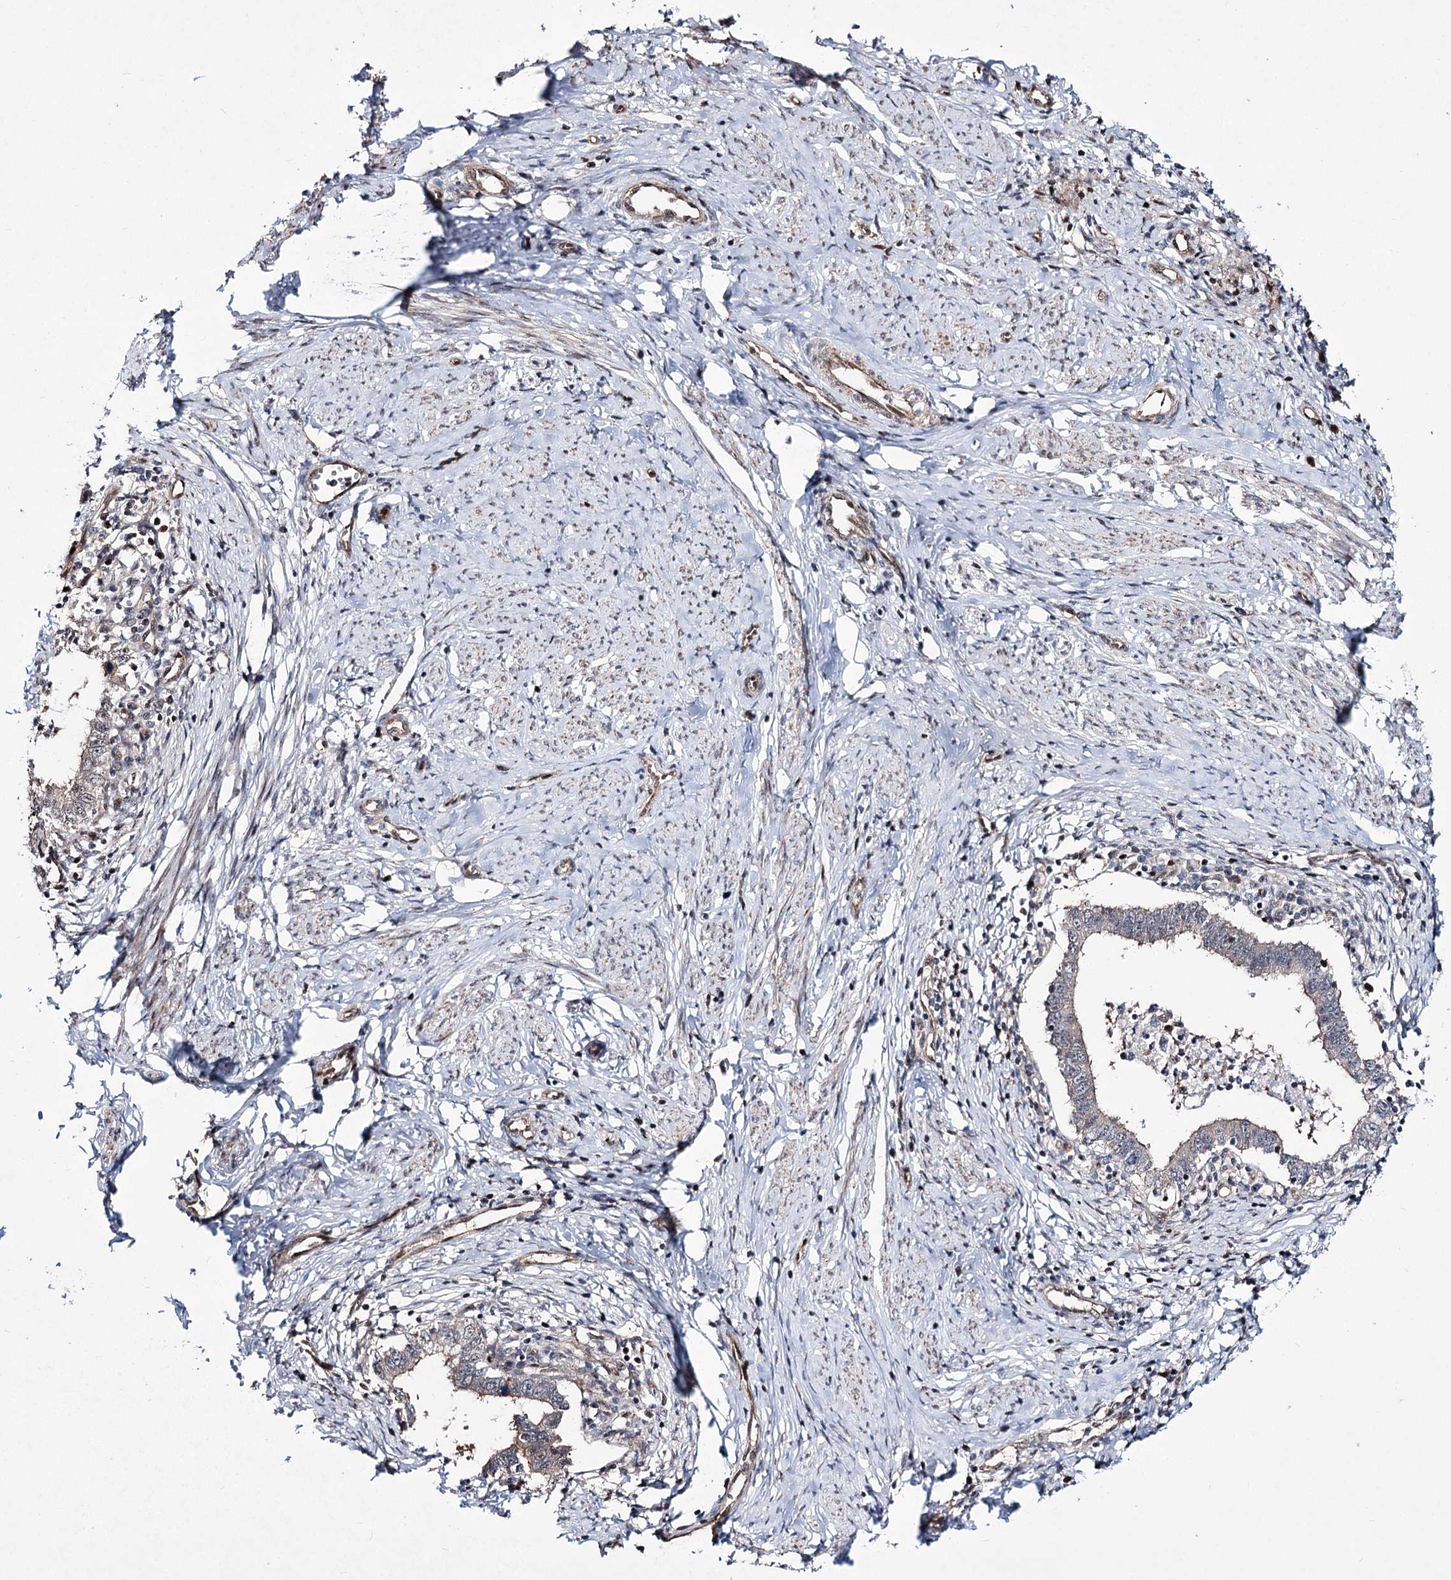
{"staining": {"intensity": "negative", "quantity": "none", "location": "none"}, "tissue": "cervical cancer", "cell_type": "Tumor cells", "image_type": "cancer", "snomed": [{"axis": "morphology", "description": "Adenocarcinoma, NOS"}, {"axis": "topography", "description": "Cervix"}], "caption": "Protein analysis of cervical adenocarcinoma shows no significant staining in tumor cells. (DAB (3,3'-diaminobenzidine) IHC visualized using brightfield microscopy, high magnification).", "gene": "CHMP7", "patient": {"sex": "female", "age": 36}}